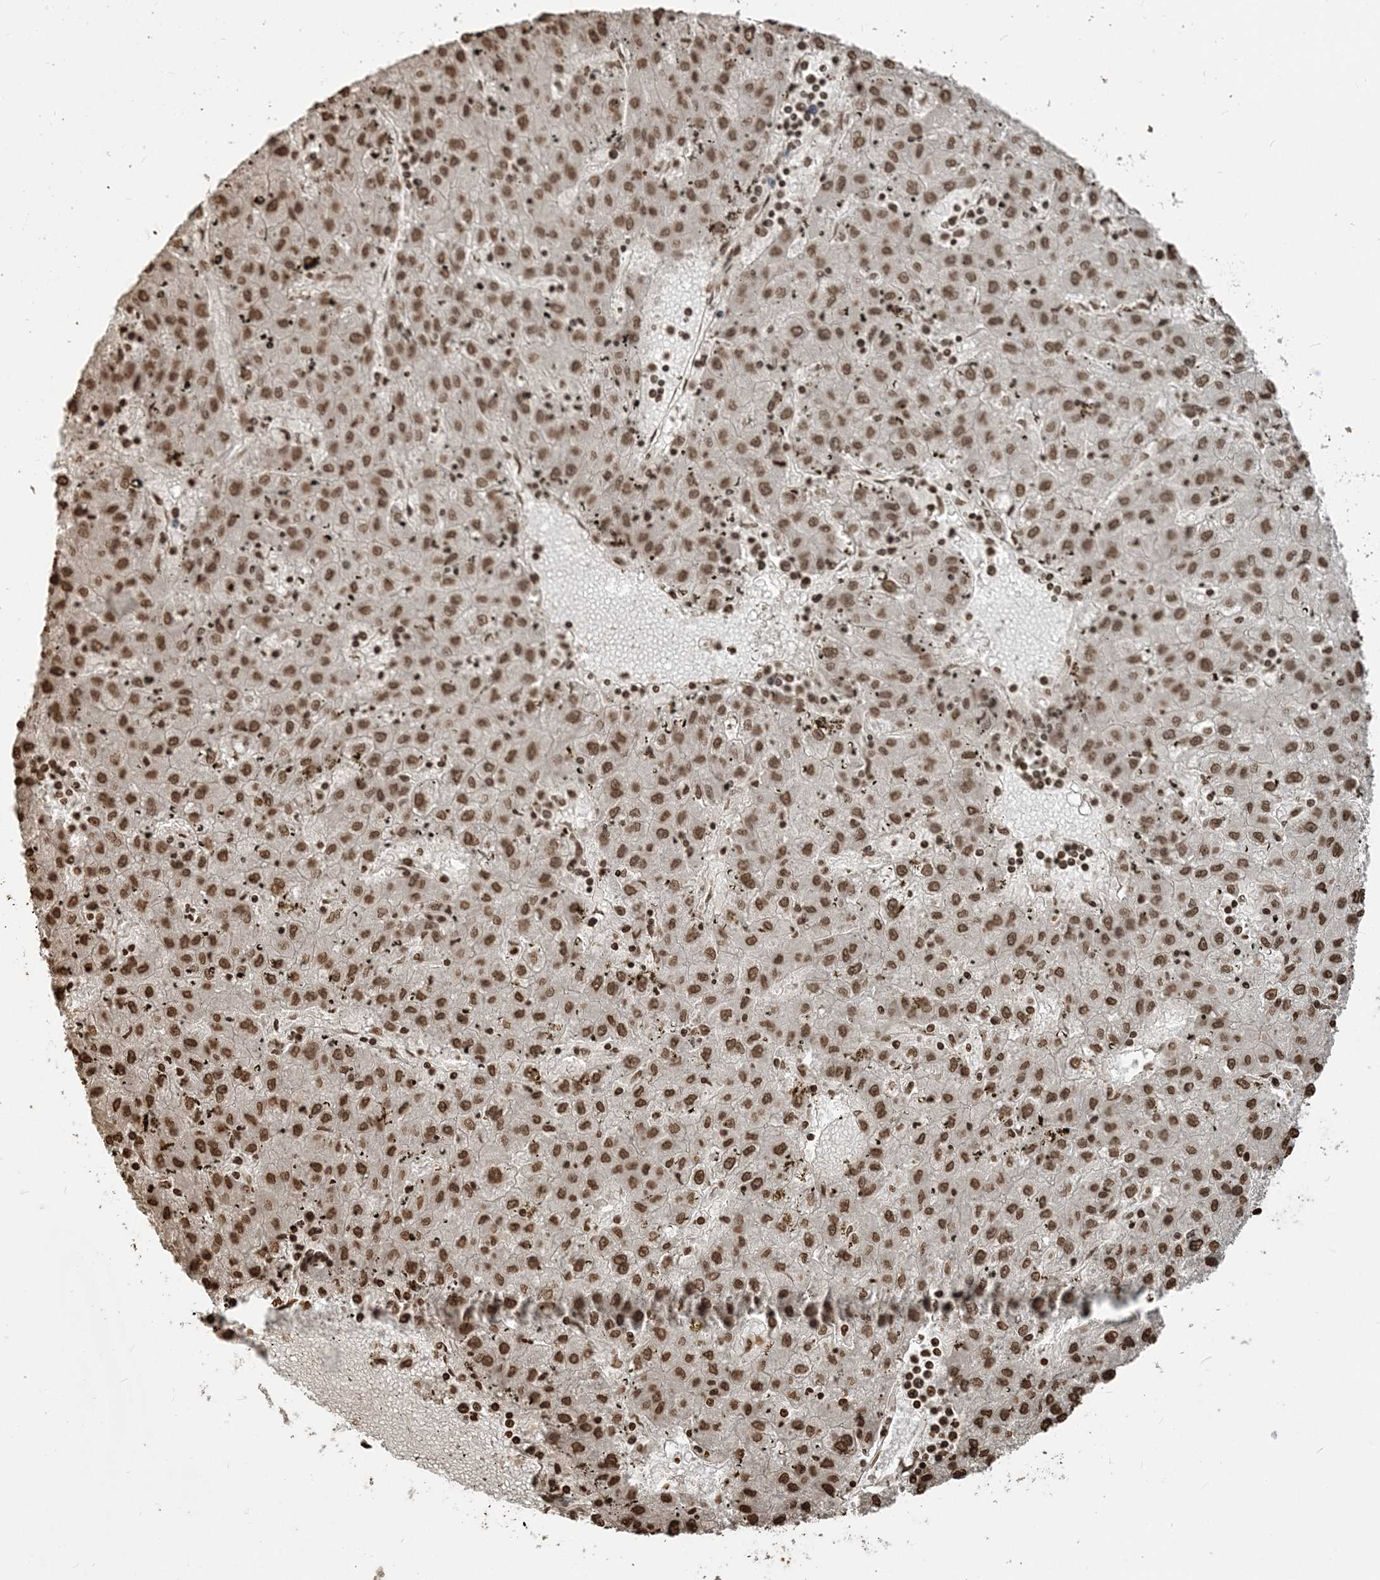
{"staining": {"intensity": "moderate", "quantity": ">75%", "location": "nuclear"}, "tissue": "liver cancer", "cell_type": "Tumor cells", "image_type": "cancer", "snomed": [{"axis": "morphology", "description": "Carcinoma, Hepatocellular, NOS"}, {"axis": "topography", "description": "Liver"}], "caption": "About >75% of tumor cells in human liver cancer (hepatocellular carcinoma) reveal moderate nuclear protein expression as visualized by brown immunohistochemical staining.", "gene": "H3-3B", "patient": {"sex": "male", "age": 72}}